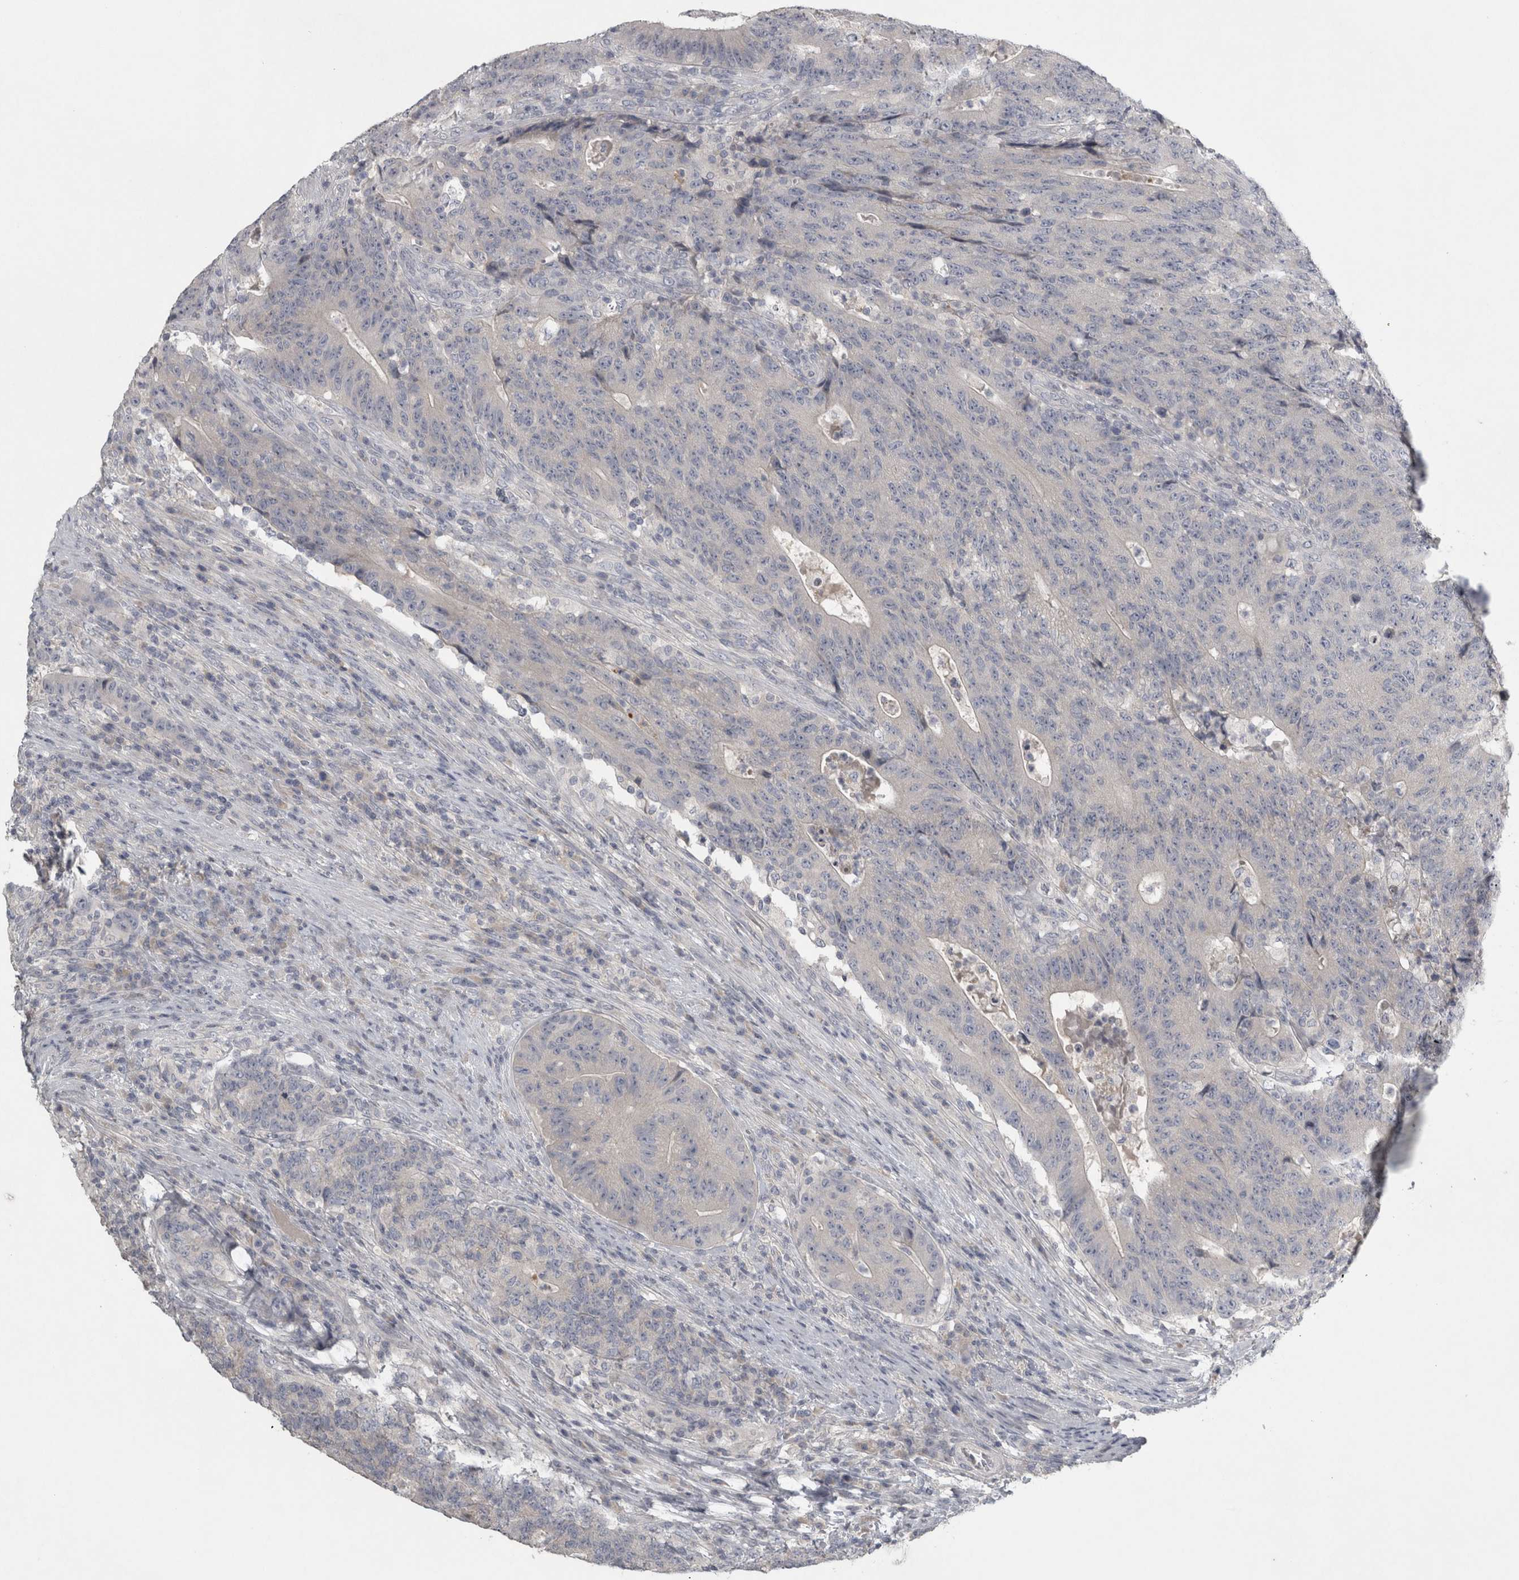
{"staining": {"intensity": "negative", "quantity": "none", "location": "none"}, "tissue": "colorectal cancer", "cell_type": "Tumor cells", "image_type": "cancer", "snomed": [{"axis": "morphology", "description": "Normal tissue, NOS"}, {"axis": "morphology", "description": "Adenocarcinoma, NOS"}, {"axis": "topography", "description": "Colon"}], "caption": "Immunohistochemistry micrograph of neoplastic tissue: colorectal cancer (adenocarcinoma) stained with DAB reveals no significant protein positivity in tumor cells.", "gene": "ENPP7", "patient": {"sex": "female", "age": 75}}